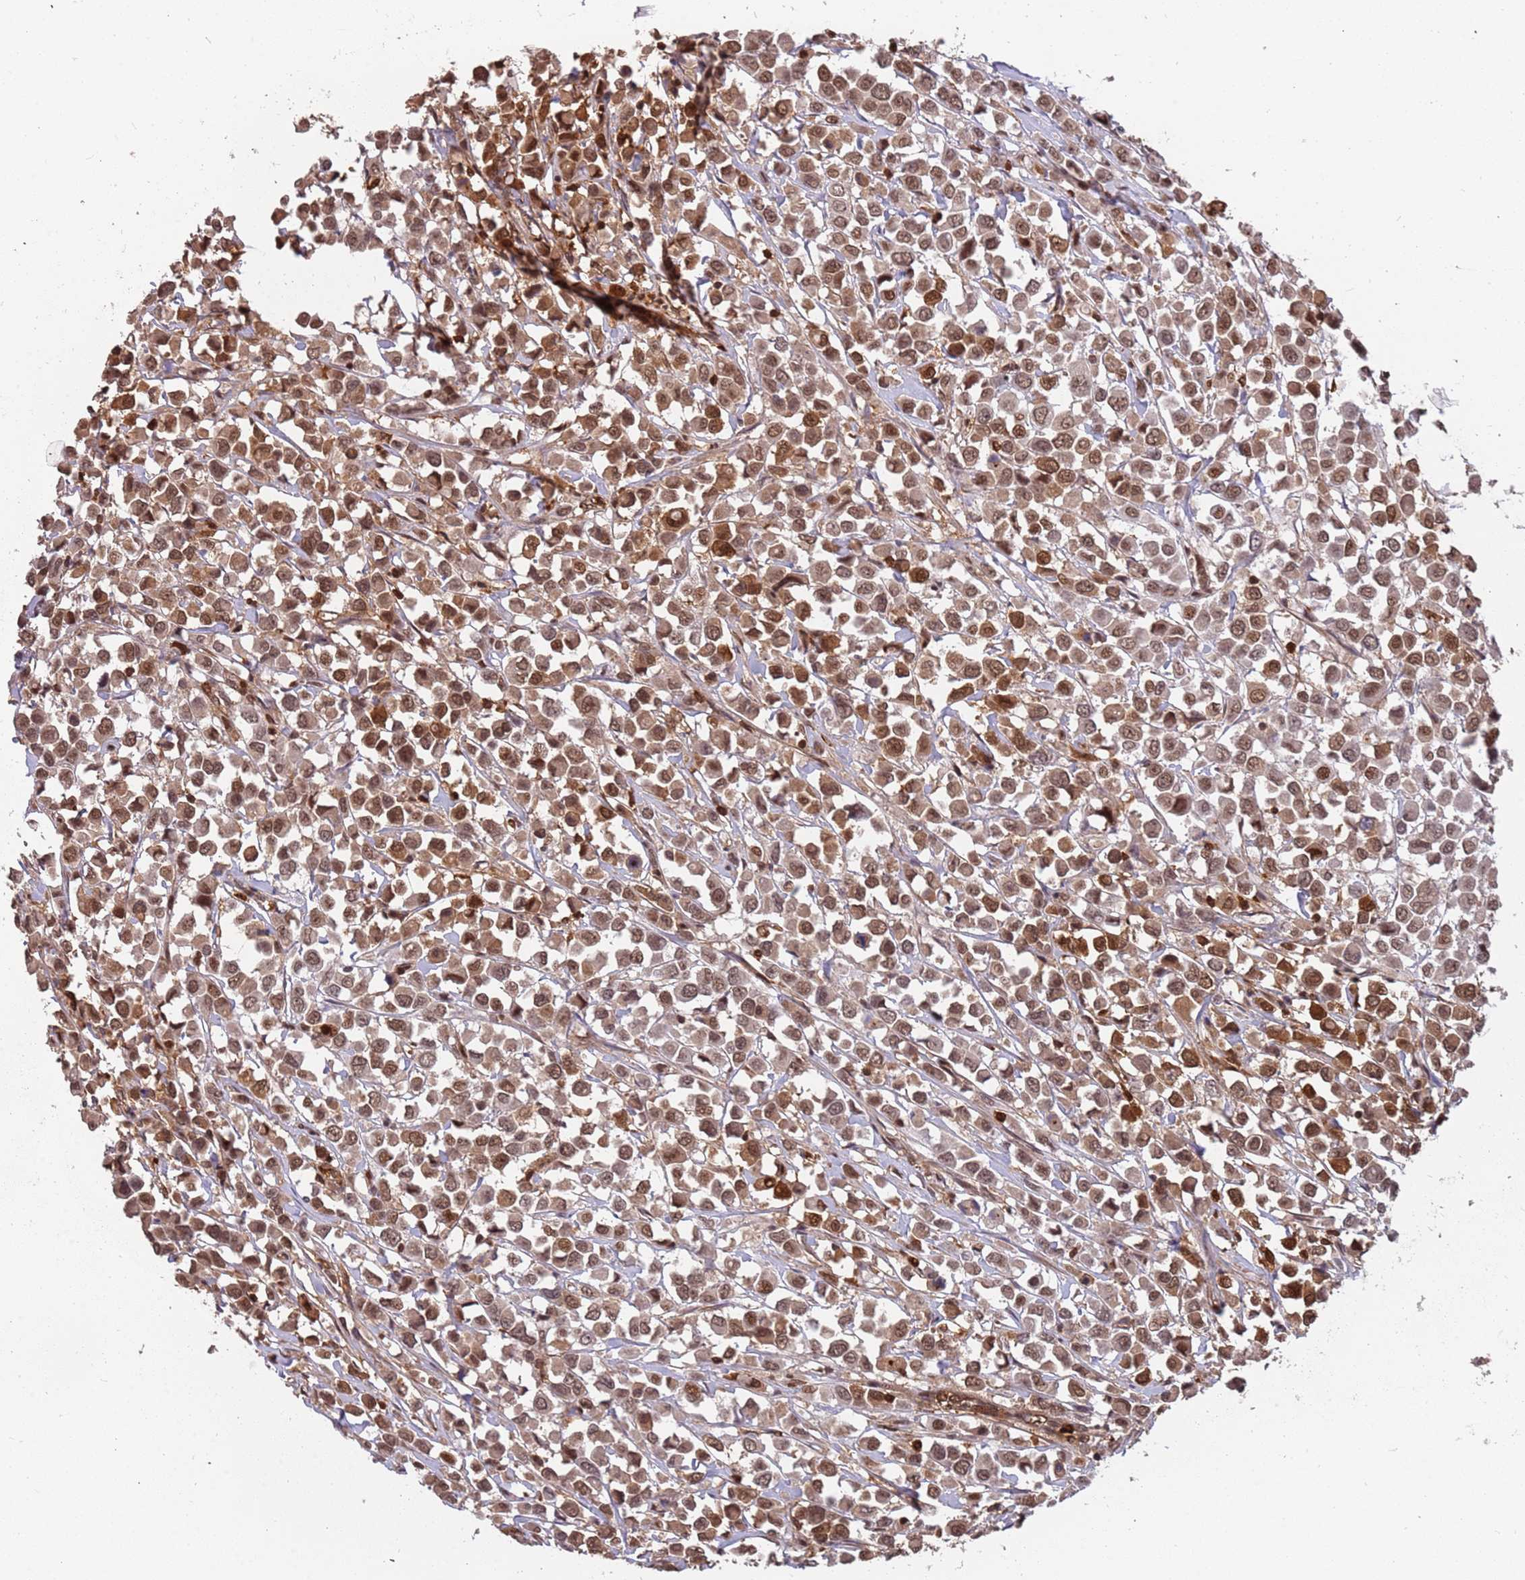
{"staining": {"intensity": "moderate", "quantity": ">75%", "location": "cytoplasmic/membranous,nuclear"}, "tissue": "breast cancer", "cell_type": "Tumor cells", "image_type": "cancer", "snomed": [{"axis": "morphology", "description": "Duct carcinoma"}, {"axis": "topography", "description": "Breast"}], "caption": "Immunohistochemistry (IHC) (DAB) staining of human intraductal carcinoma (breast) shows moderate cytoplasmic/membranous and nuclear protein expression in about >75% of tumor cells. (IHC, brightfield microscopy, high magnification).", "gene": "GBP2", "patient": {"sex": "female", "age": 61}}